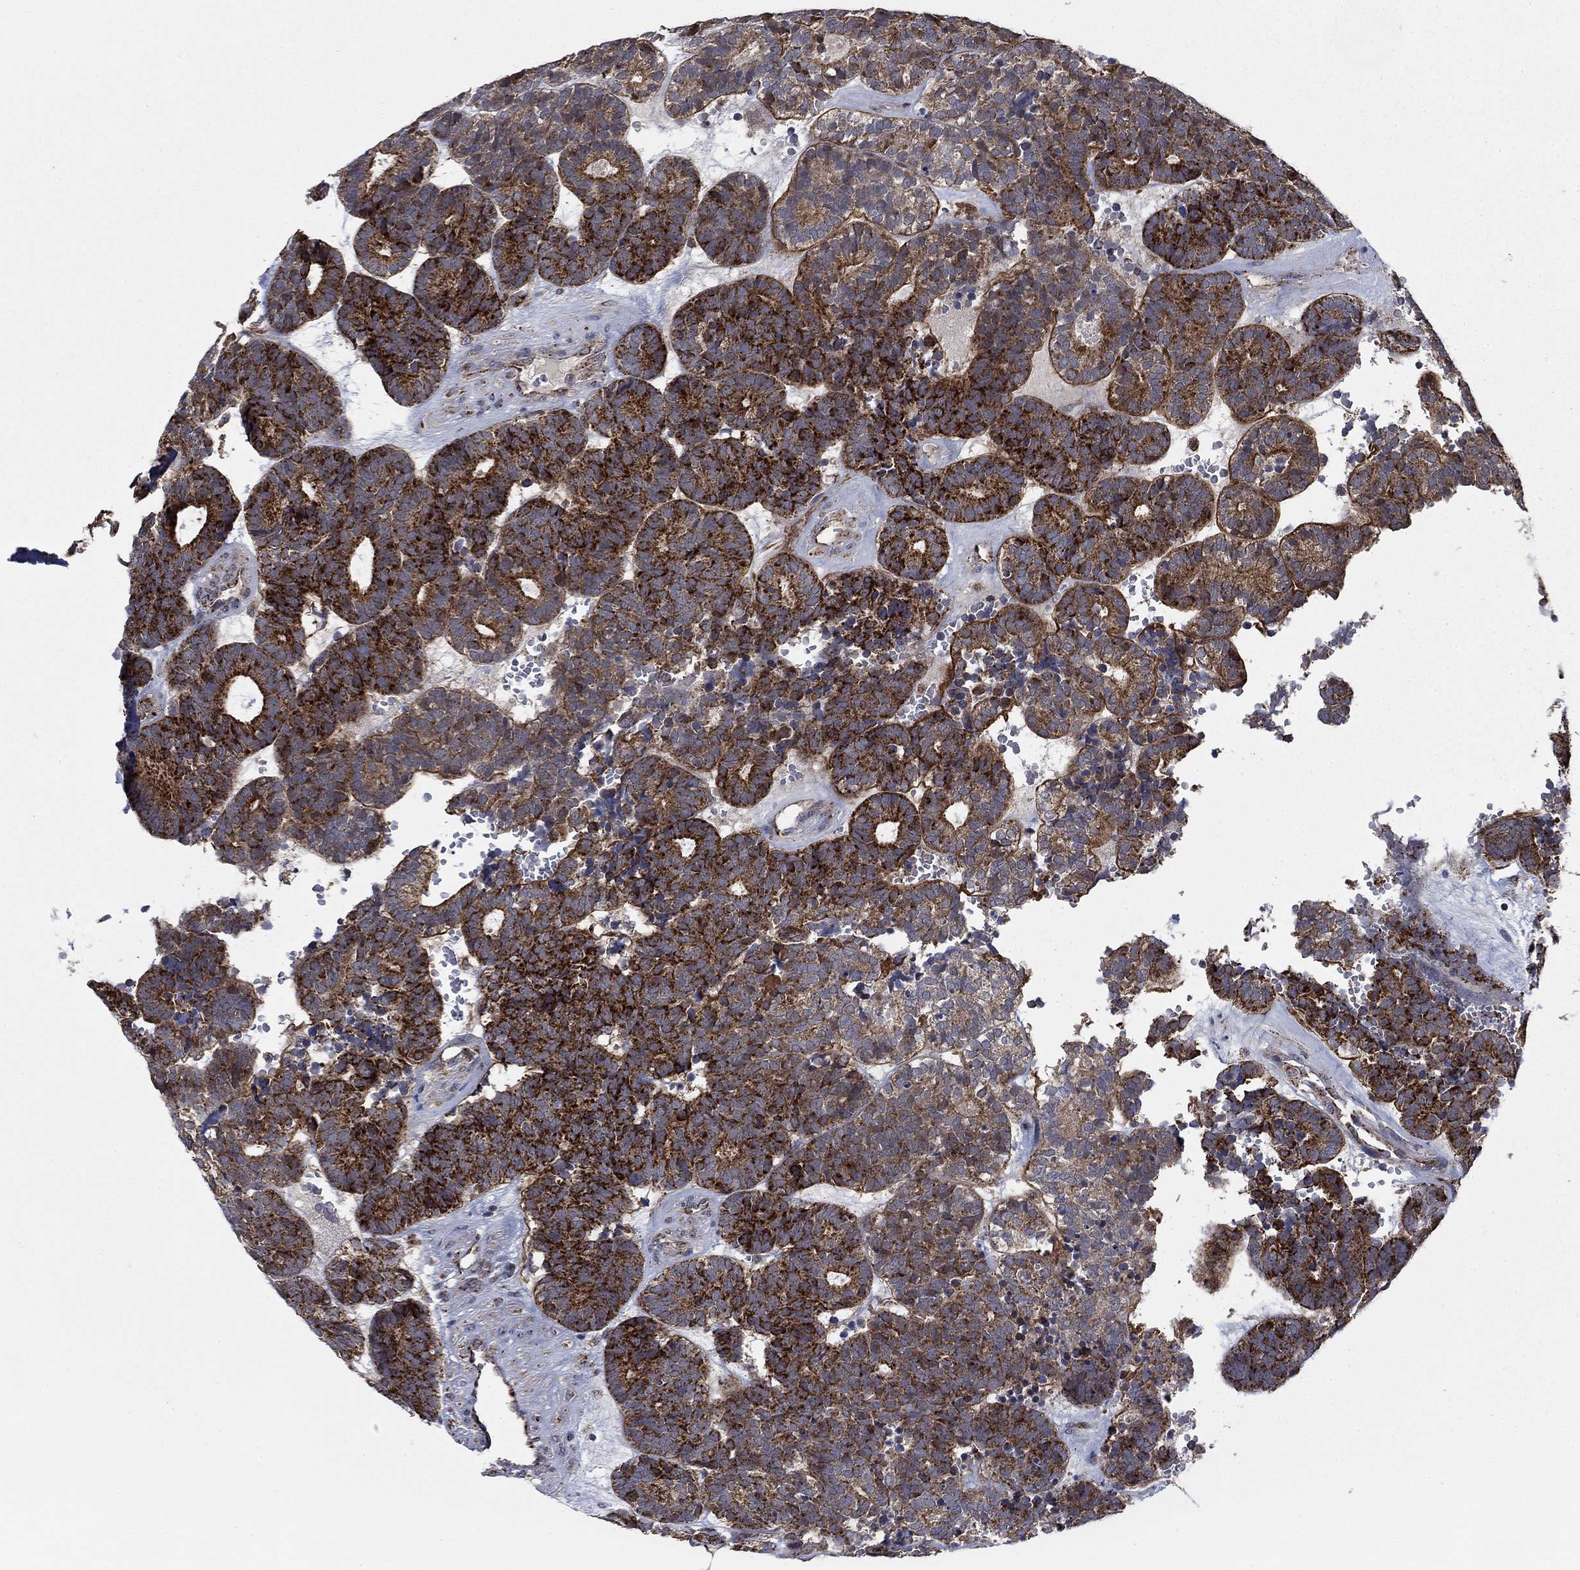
{"staining": {"intensity": "strong", "quantity": ">75%", "location": "cytoplasmic/membranous"}, "tissue": "head and neck cancer", "cell_type": "Tumor cells", "image_type": "cancer", "snomed": [{"axis": "morphology", "description": "Adenocarcinoma, NOS"}, {"axis": "topography", "description": "Head-Neck"}], "caption": "Immunohistochemical staining of head and neck cancer displays high levels of strong cytoplasmic/membranous protein staining in about >75% of tumor cells.", "gene": "NME7", "patient": {"sex": "female", "age": 81}}